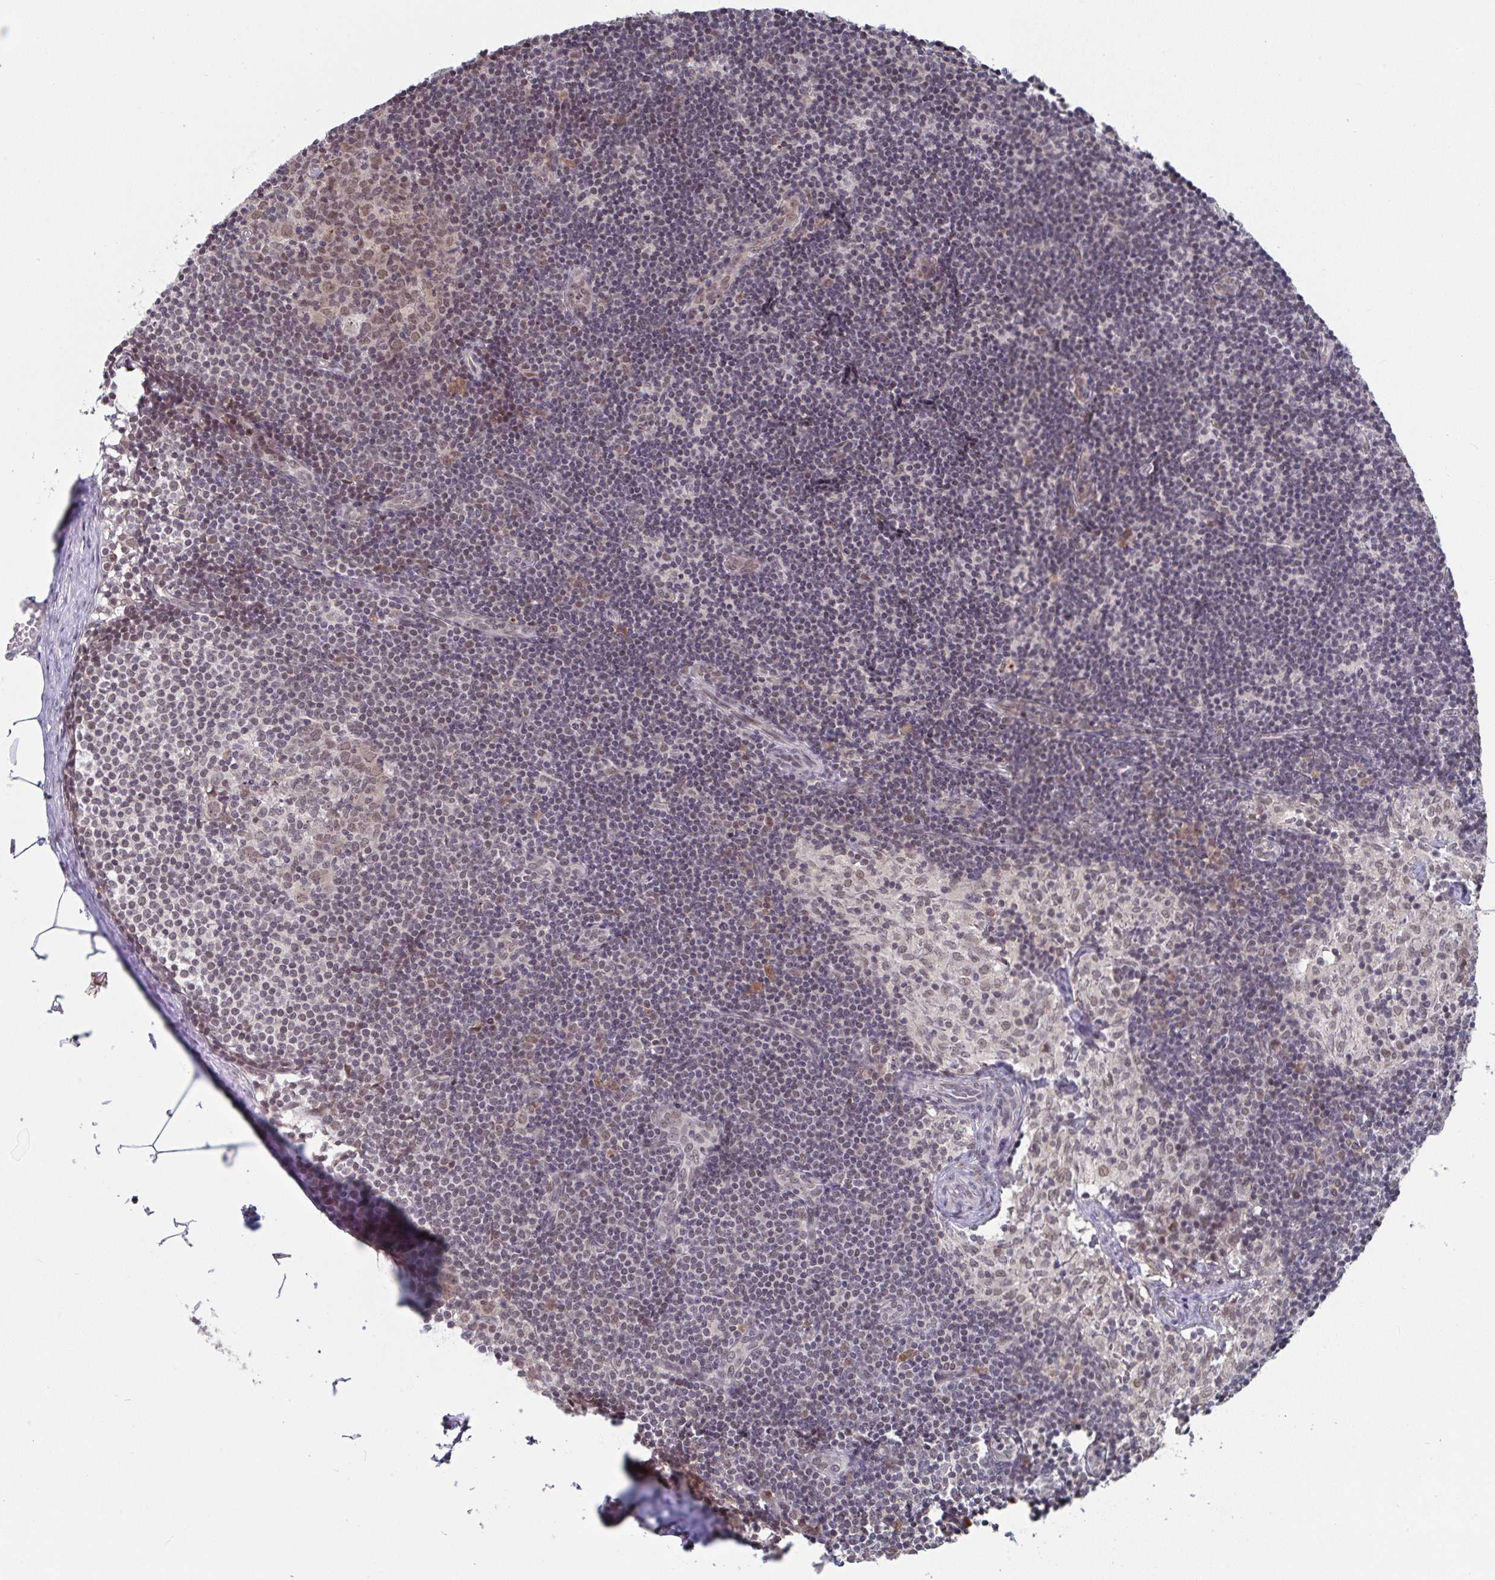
{"staining": {"intensity": "moderate", "quantity": ">75%", "location": "nuclear"}, "tissue": "lymph node", "cell_type": "Germinal center cells", "image_type": "normal", "snomed": [{"axis": "morphology", "description": "Normal tissue, NOS"}, {"axis": "topography", "description": "Lymph node"}], "caption": "Human lymph node stained for a protein (brown) exhibits moderate nuclear positive positivity in about >75% of germinal center cells.", "gene": "JMJD1C", "patient": {"sex": "female", "age": 31}}